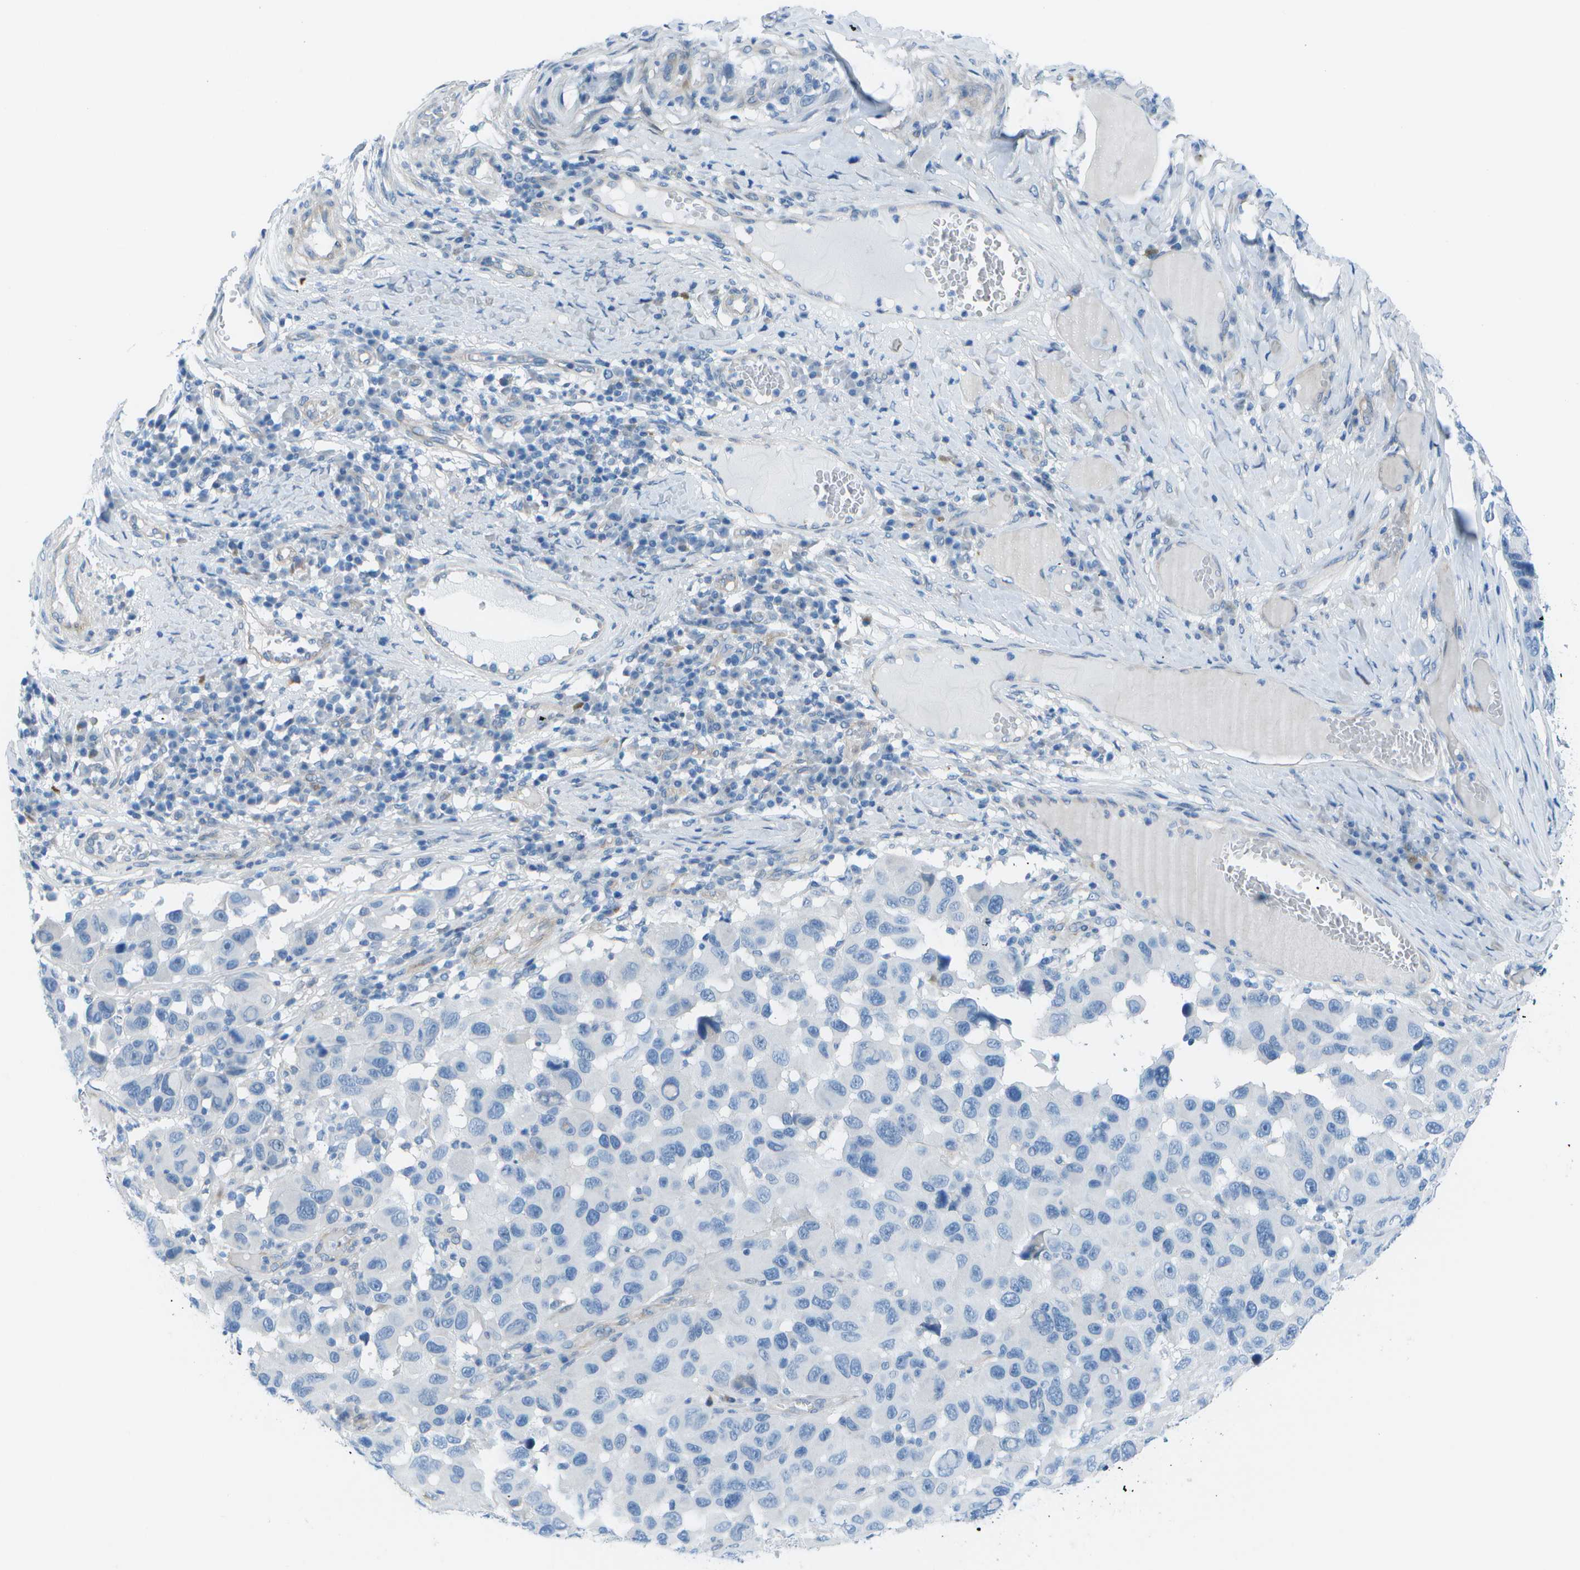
{"staining": {"intensity": "negative", "quantity": "none", "location": "none"}, "tissue": "melanoma", "cell_type": "Tumor cells", "image_type": "cancer", "snomed": [{"axis": "morphology", "description": "Malignant melanoma, NOS"}, {"axis": "topography", "description": "Skin"}], "caption": "Image shows no significant protein expression in tumor cells of melanoma. The staining is performed using DAB brown chromogen with nuclei counter-stained in using hematoxylin.", "gene": "SORBS3", "patient": {"sex": "male", "age": 53}}